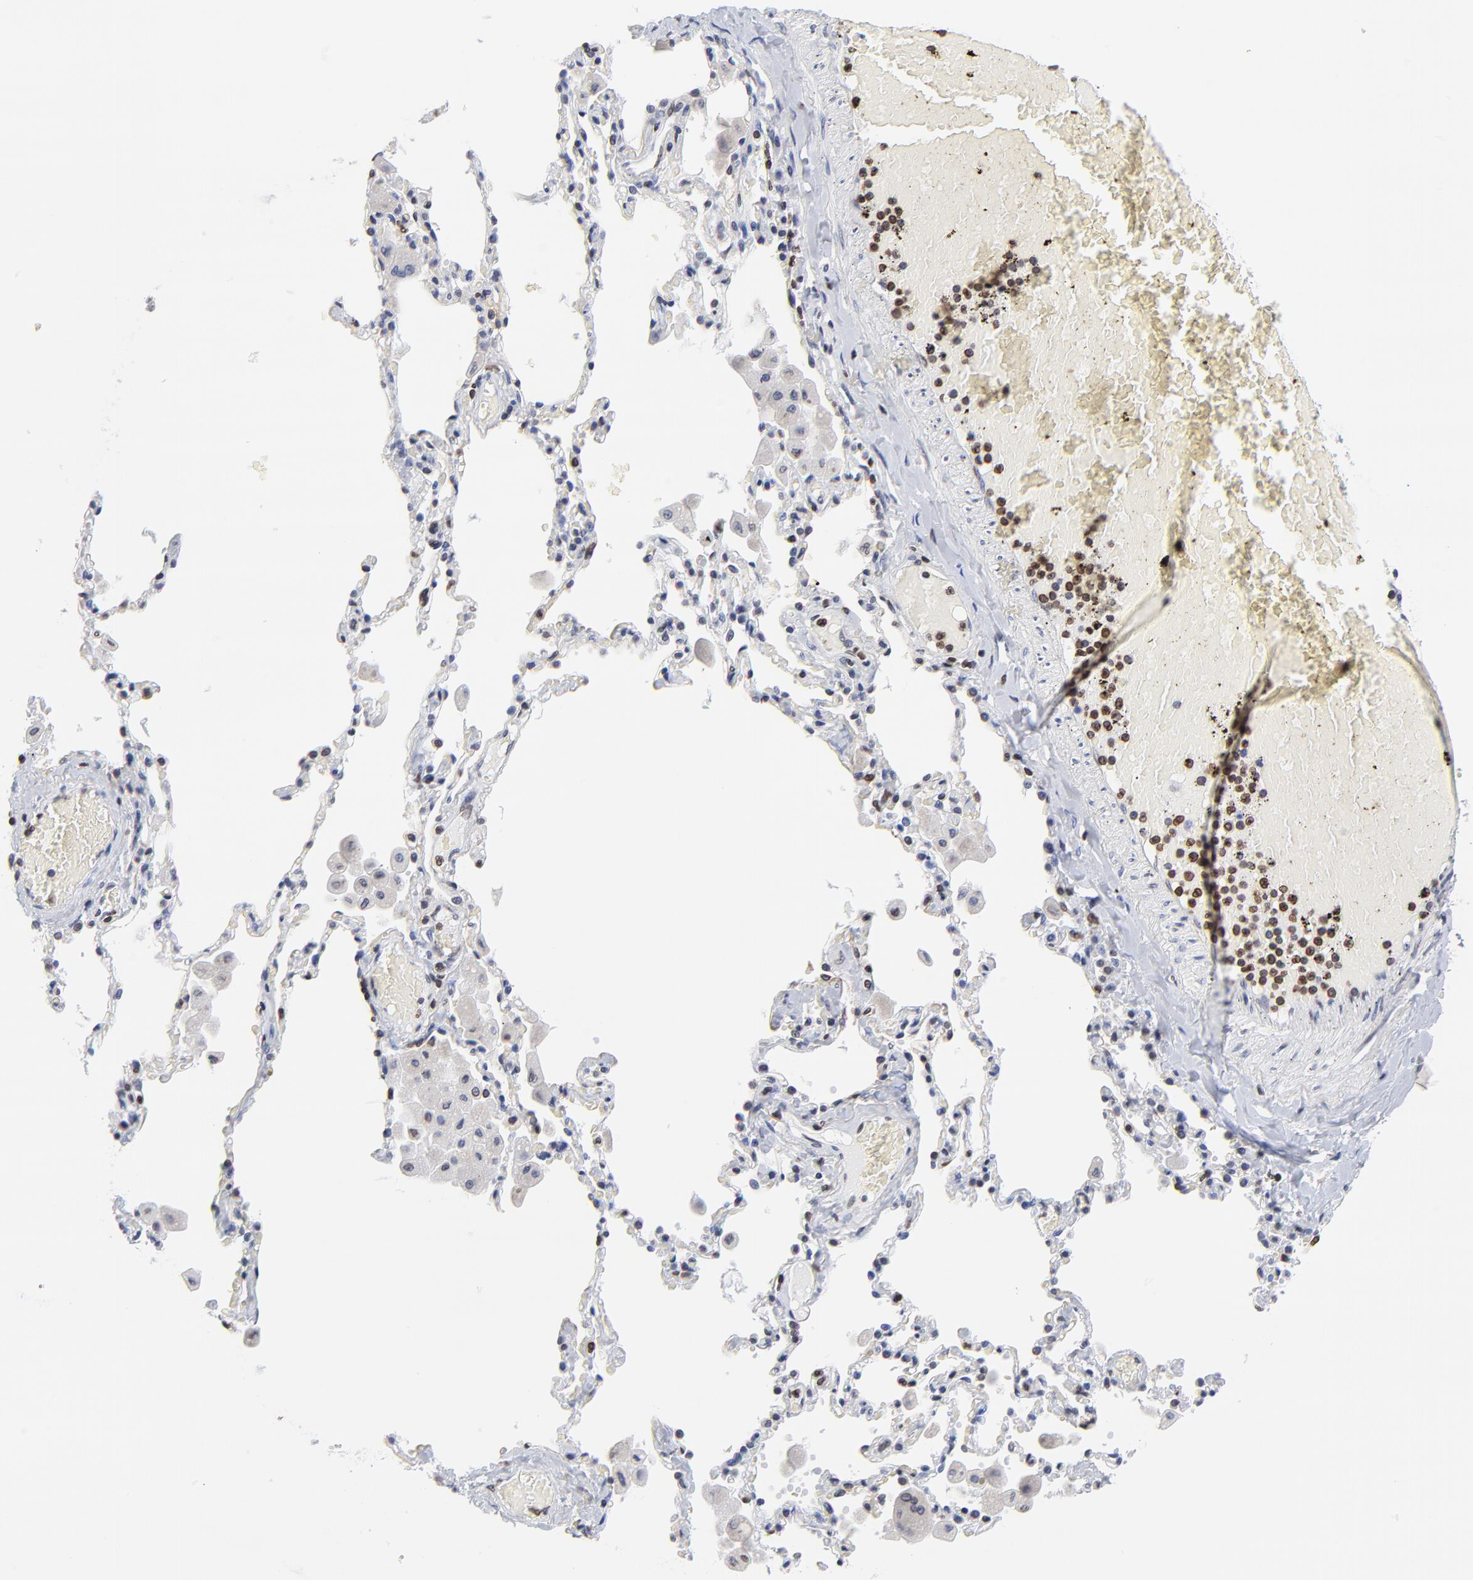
{"staining": {"intensity": "negative", "quantity": "none", "location": "none"}, "tissue": "bronchus", "cell_type": "Respiratory epithelial cells", "image_type": "normal", "snomed": [{"axis": "morphology", "description": "Normal tissue, NOS"}, {"axis": "morphology", "description": "Squamous cell carcinoma, NOS"}, {"axis": "topography", "description": "Bronchus"}, {"axis": "topography", "description": "Lung"}], "caption": "Photomicrograph shows no protein staining in respiratory epithelial cells of unremarkable bronchus. Brightfield microscopy of immunohistochemistry (IHC) stained with DAB (brown) and hematoxylin (blue), captured at high magnification.", "gene": "THAP7", "patient": {"sex": "female", "age": 47}}